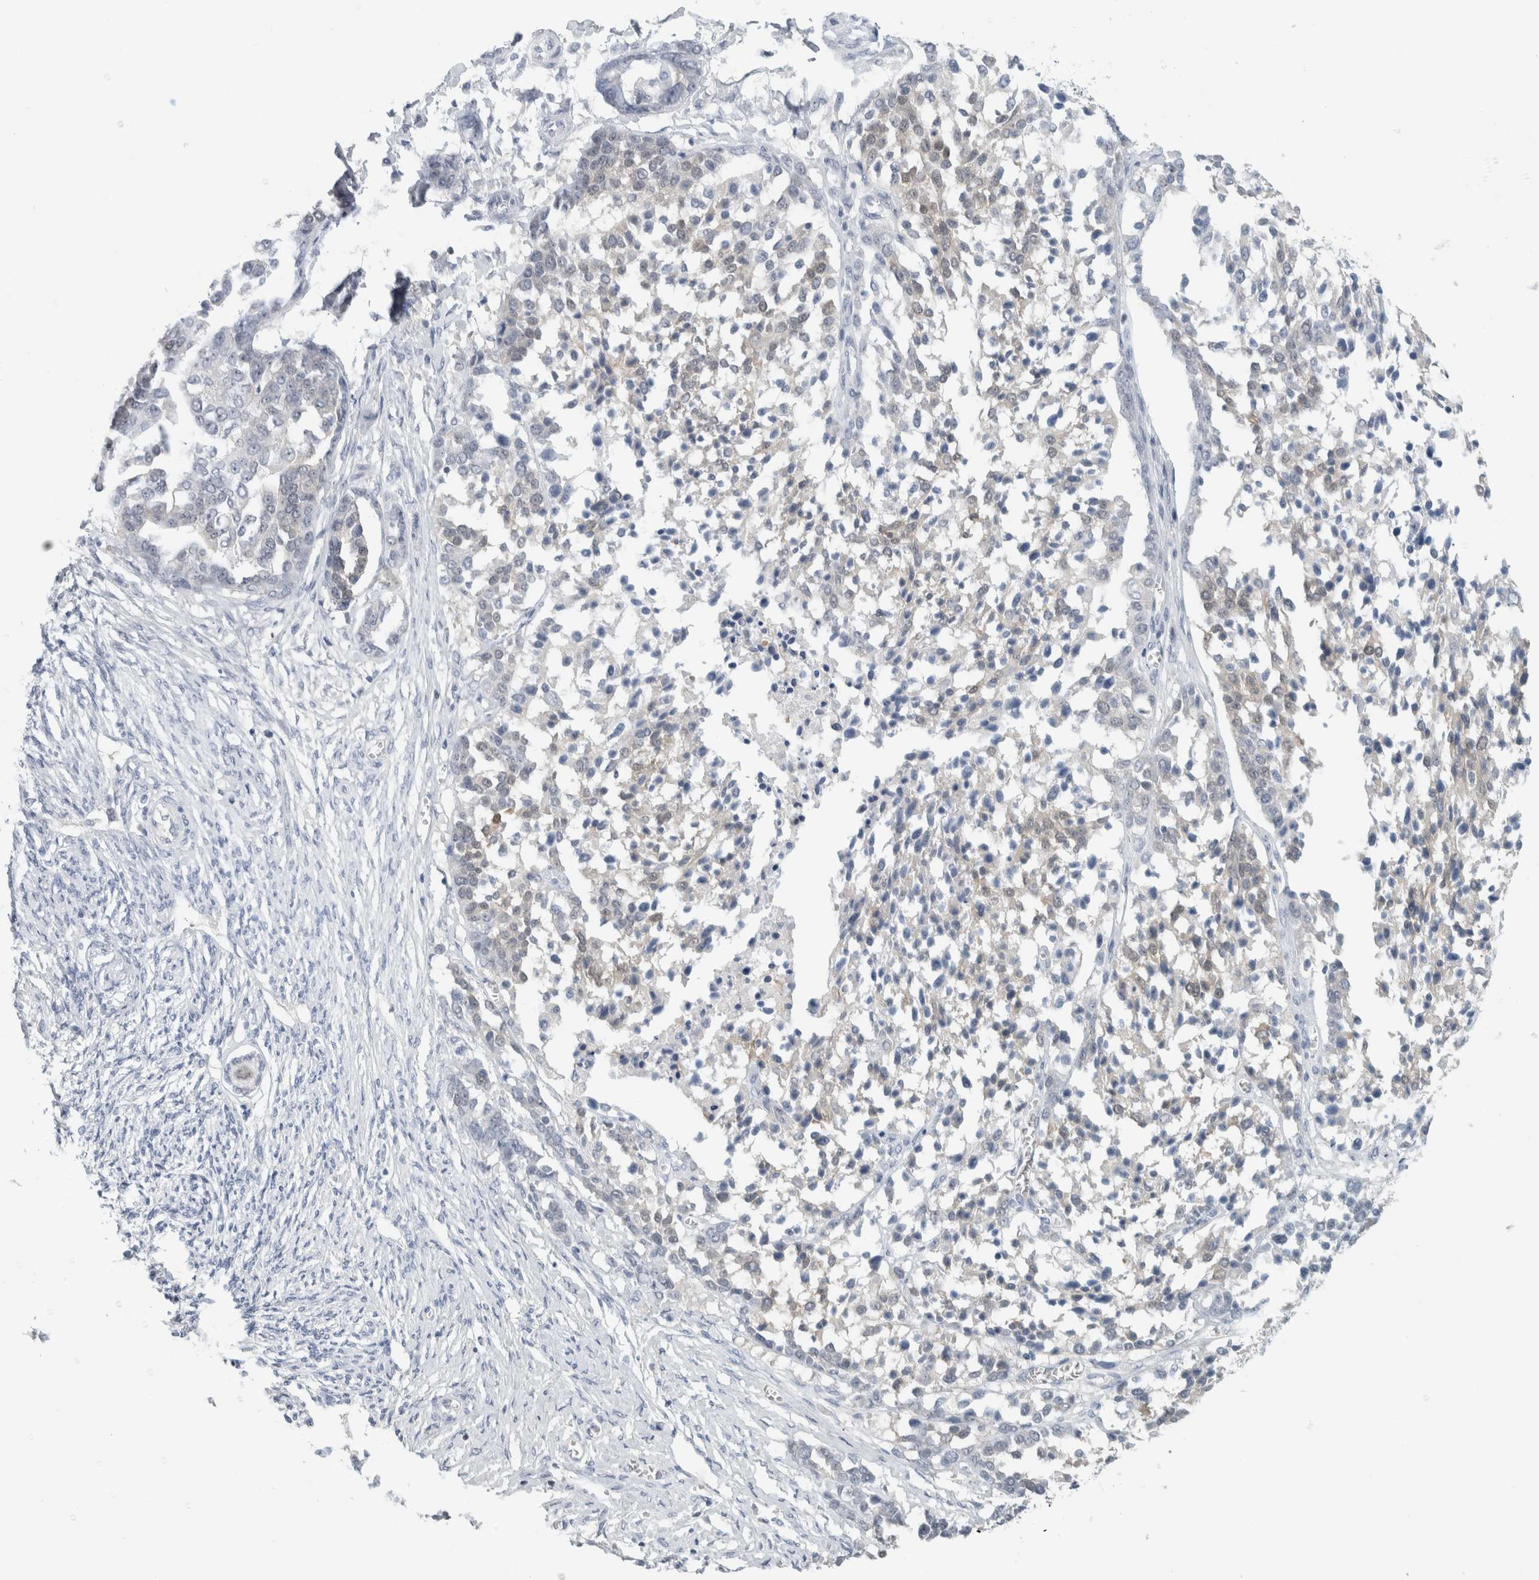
{"staining": {"intensity": "negative", "quantity": "none", "location": "none"}, "tissue": "ovarian cancer", "cell_type": "Tumor cells", "image_type": "cancer", "snomed": [{"axis": "morphology", "description": "Cystadenocarcinoma, serous, NOS"}, {"axis": "topography", "description": "Ovary"}], "caption": "A photomicrograph of human ovarian cancer is negative for staining in tumor cells.", "gene": "CASP6", "patient": {"sex": "female", "age": 44}}